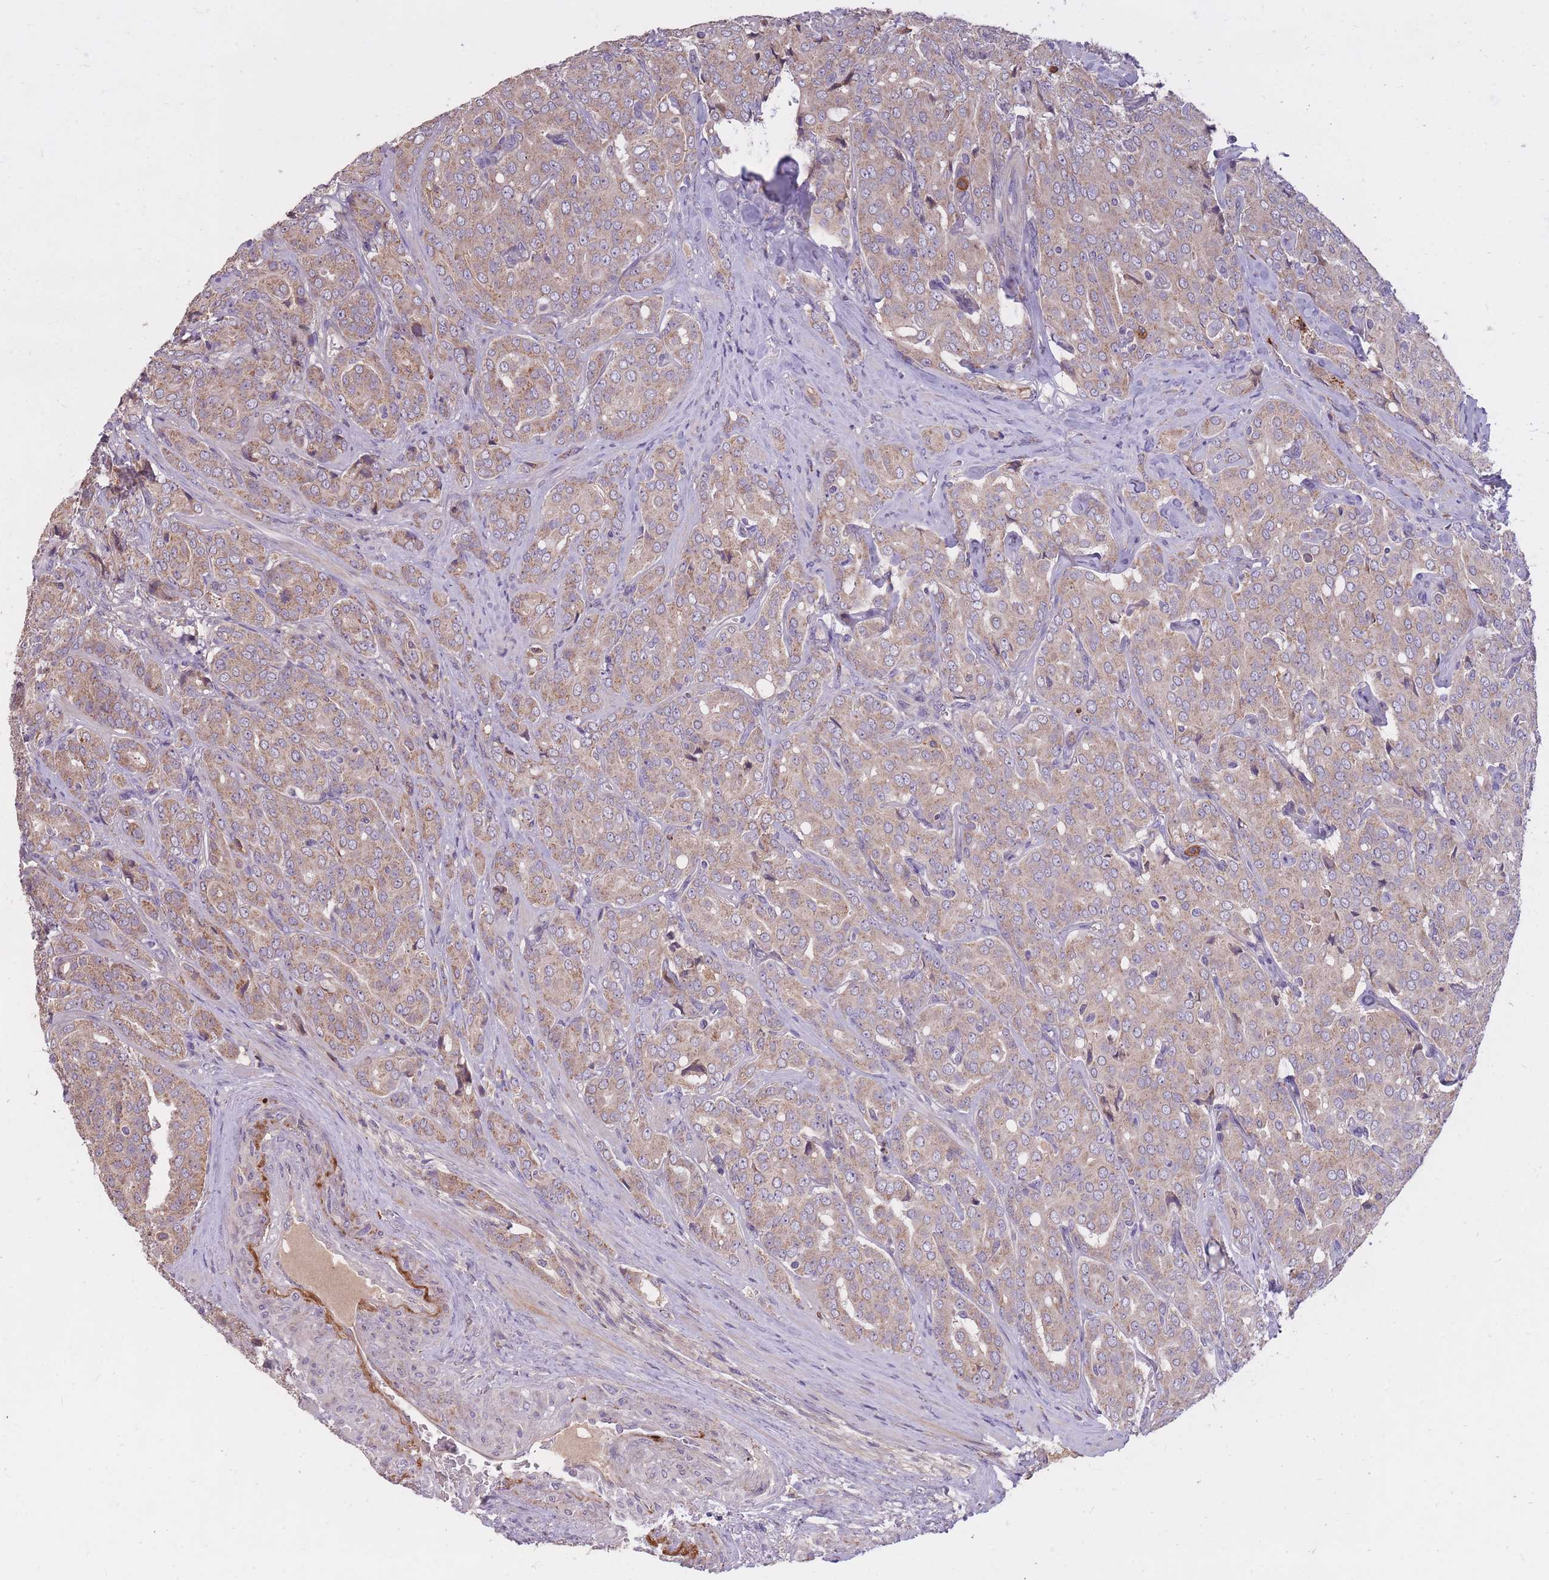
{"staining": {"intensity": "weak", "quantity": ">75%", "location": "cytoplasmic/membranous"}, "tissue": "prostate cancer", "cell_type": "Tumor cells", "image_type": "cancer", "snomed": [{"axis": "morphology", "description": "Adenocarcinoma, High grade"}, {"axis": "topography", "description": "Prostate"}], "caption": "Immunohistochemistry (IHC) of human prostate adenocarcinoma (high-grade) displays low levels of weak cytoplasmic/membranous staining in about >75% of tumor cells.", "gene": "IGF2BP2", "patient": {"sex": "male", "age": 68}}